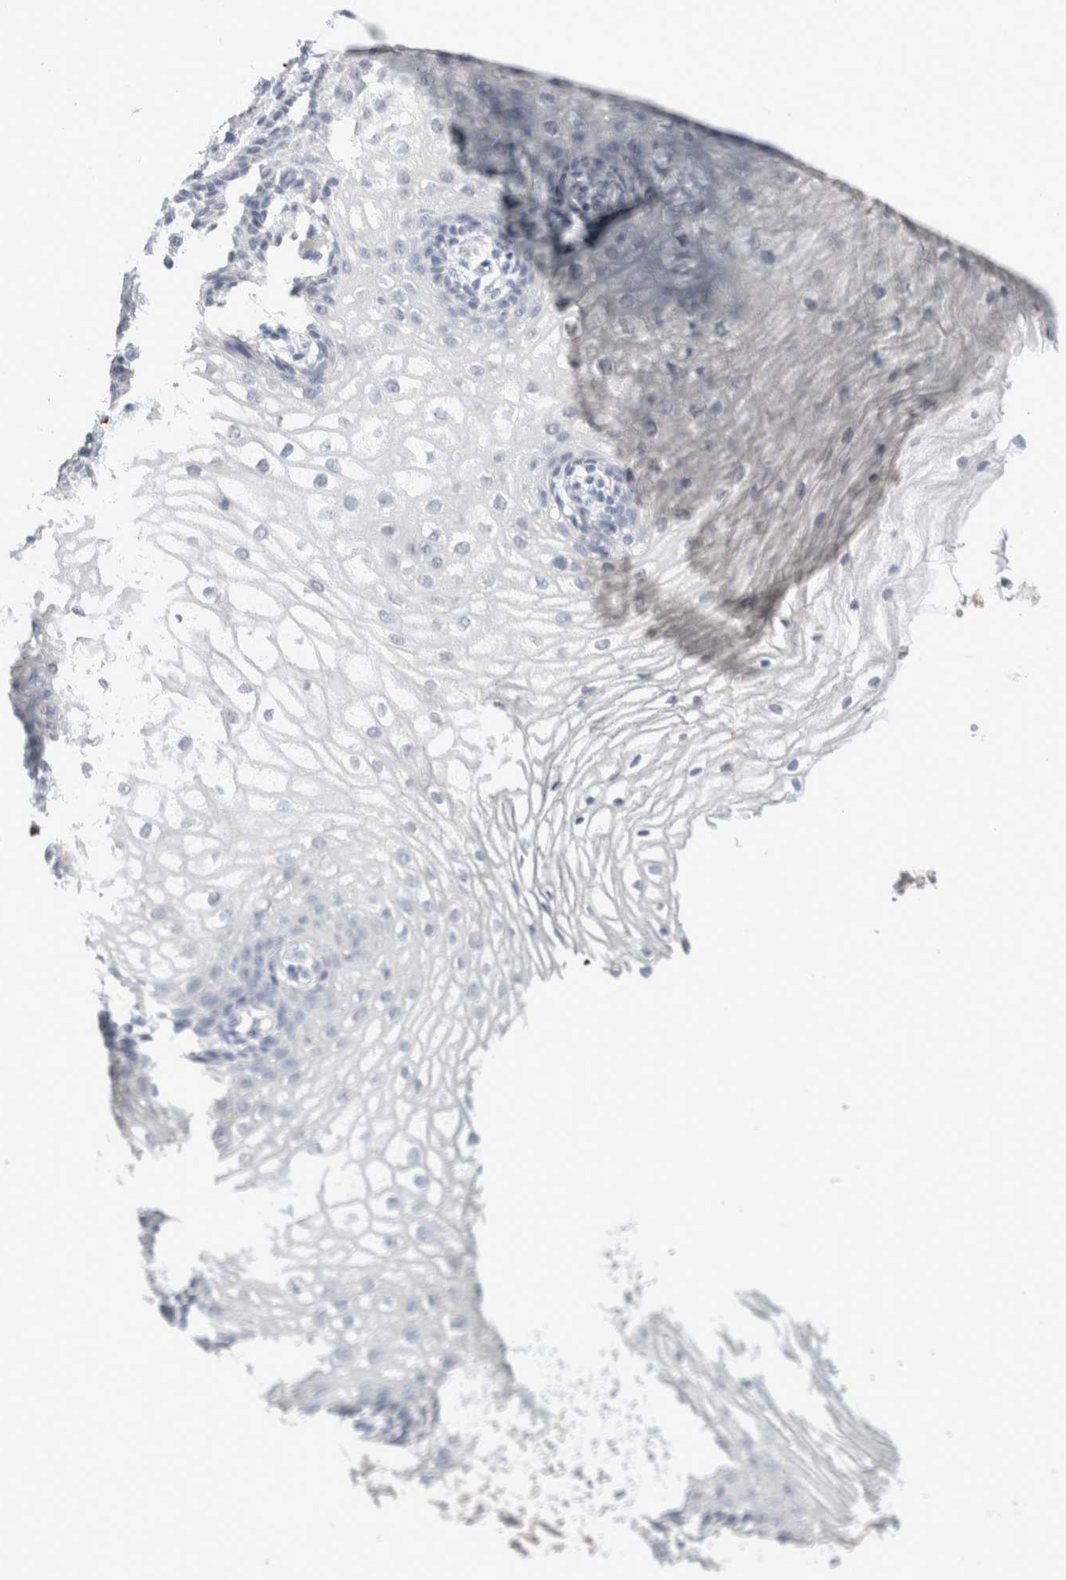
{"staining": {"intensity": "negative", "quantity": "none", "location": "none"}, "tissue": "vagina", "cell_type": "Squamous epithelial cells", "image_type": "normal", "snomed": [{"axis": "morphology", "description": "Normal tissue, NOS"}, {"axis": "topography", "description": "Vagina"}], "caption": "Immunohistochemical staining of benign human vagina exhibits no significant expression in squamous epithelial cells. (Stains: DAB IHC with hematoxylin counter stain, Microscopy: brightfield microscopy at high magnification).", "gene": "CD80", "patient": {"sex": "female", "age": 60}}